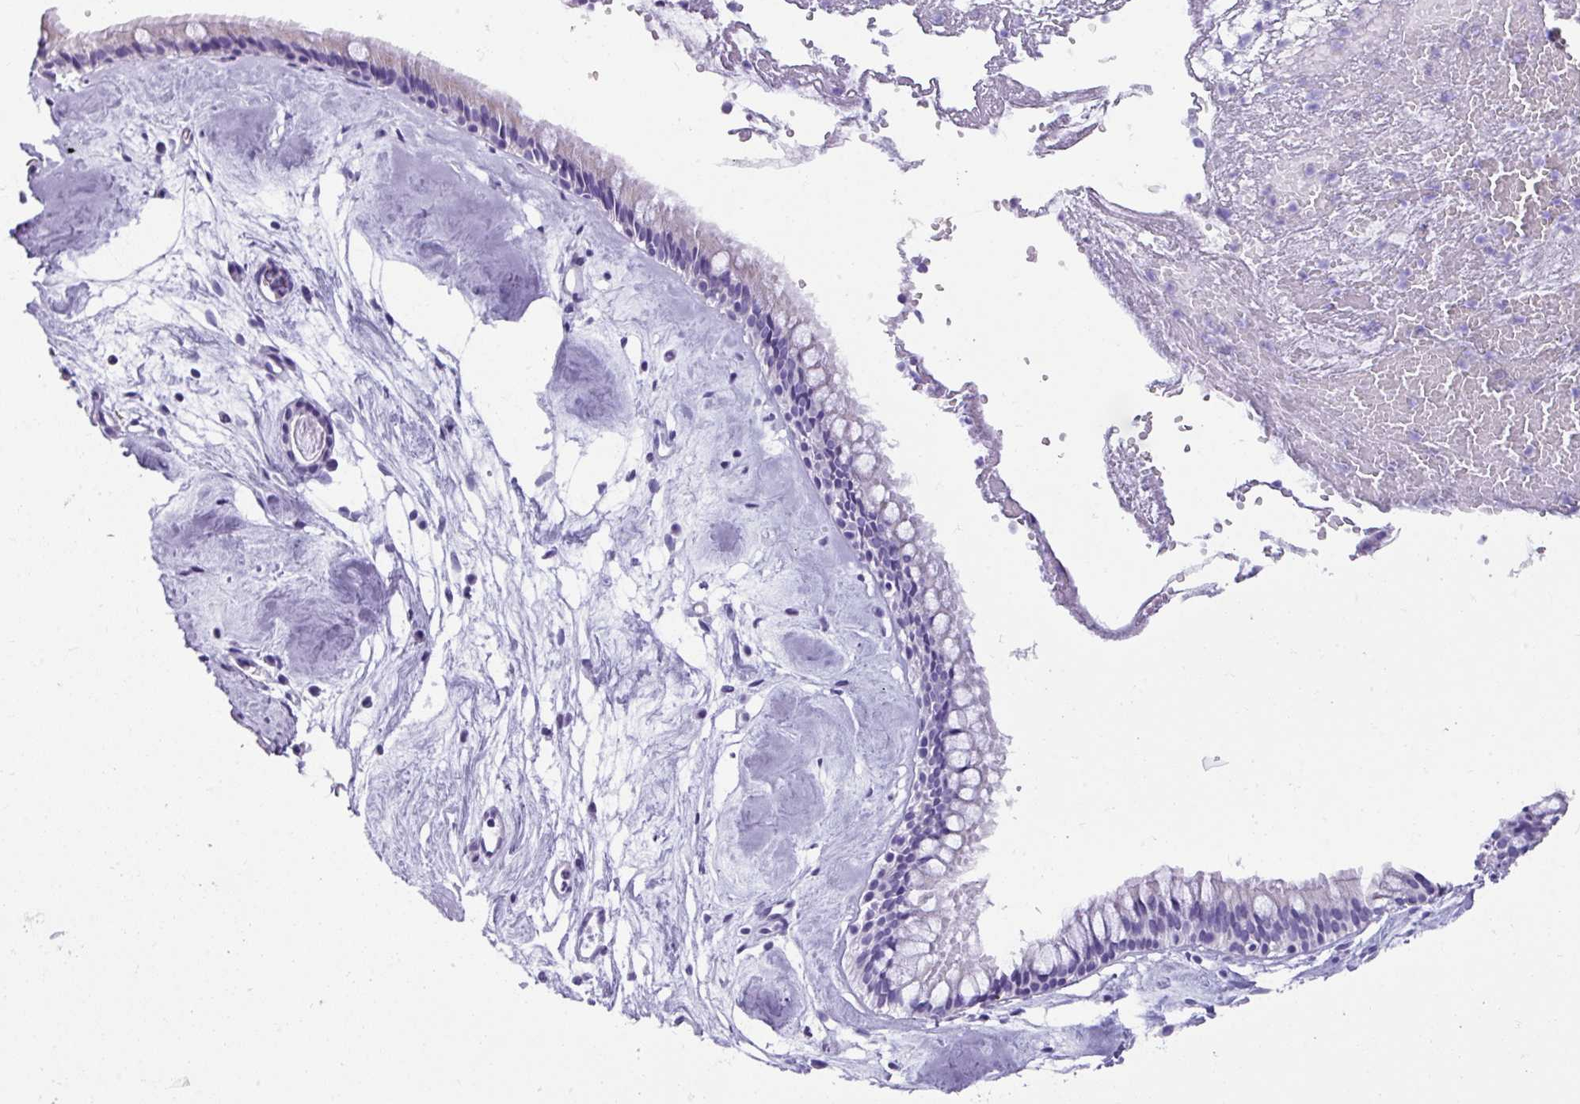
{"staining": {"intensity": "negative", "quantity": "none", "location": "none"}, "tissue": "nasopharynx", "cell_type": "Respiratory epithelial cells", "image_type": "normal", "snomed": [{"axis": "morphology", "description": "Normal tissue, NOS"}, {"axis": "topography", "description": "Nasopharynx"}], "caption": "Immunohistochemistry (IHC) micrograph of normal nasopharynx: human nasopharynx stained with DAB (3,3'-diaminobenzidine) reveals no significant protein expression in respiratory epithelial cells.", "gene": "NCCRP1", "patient": {"sex": "male", "age": 65}}